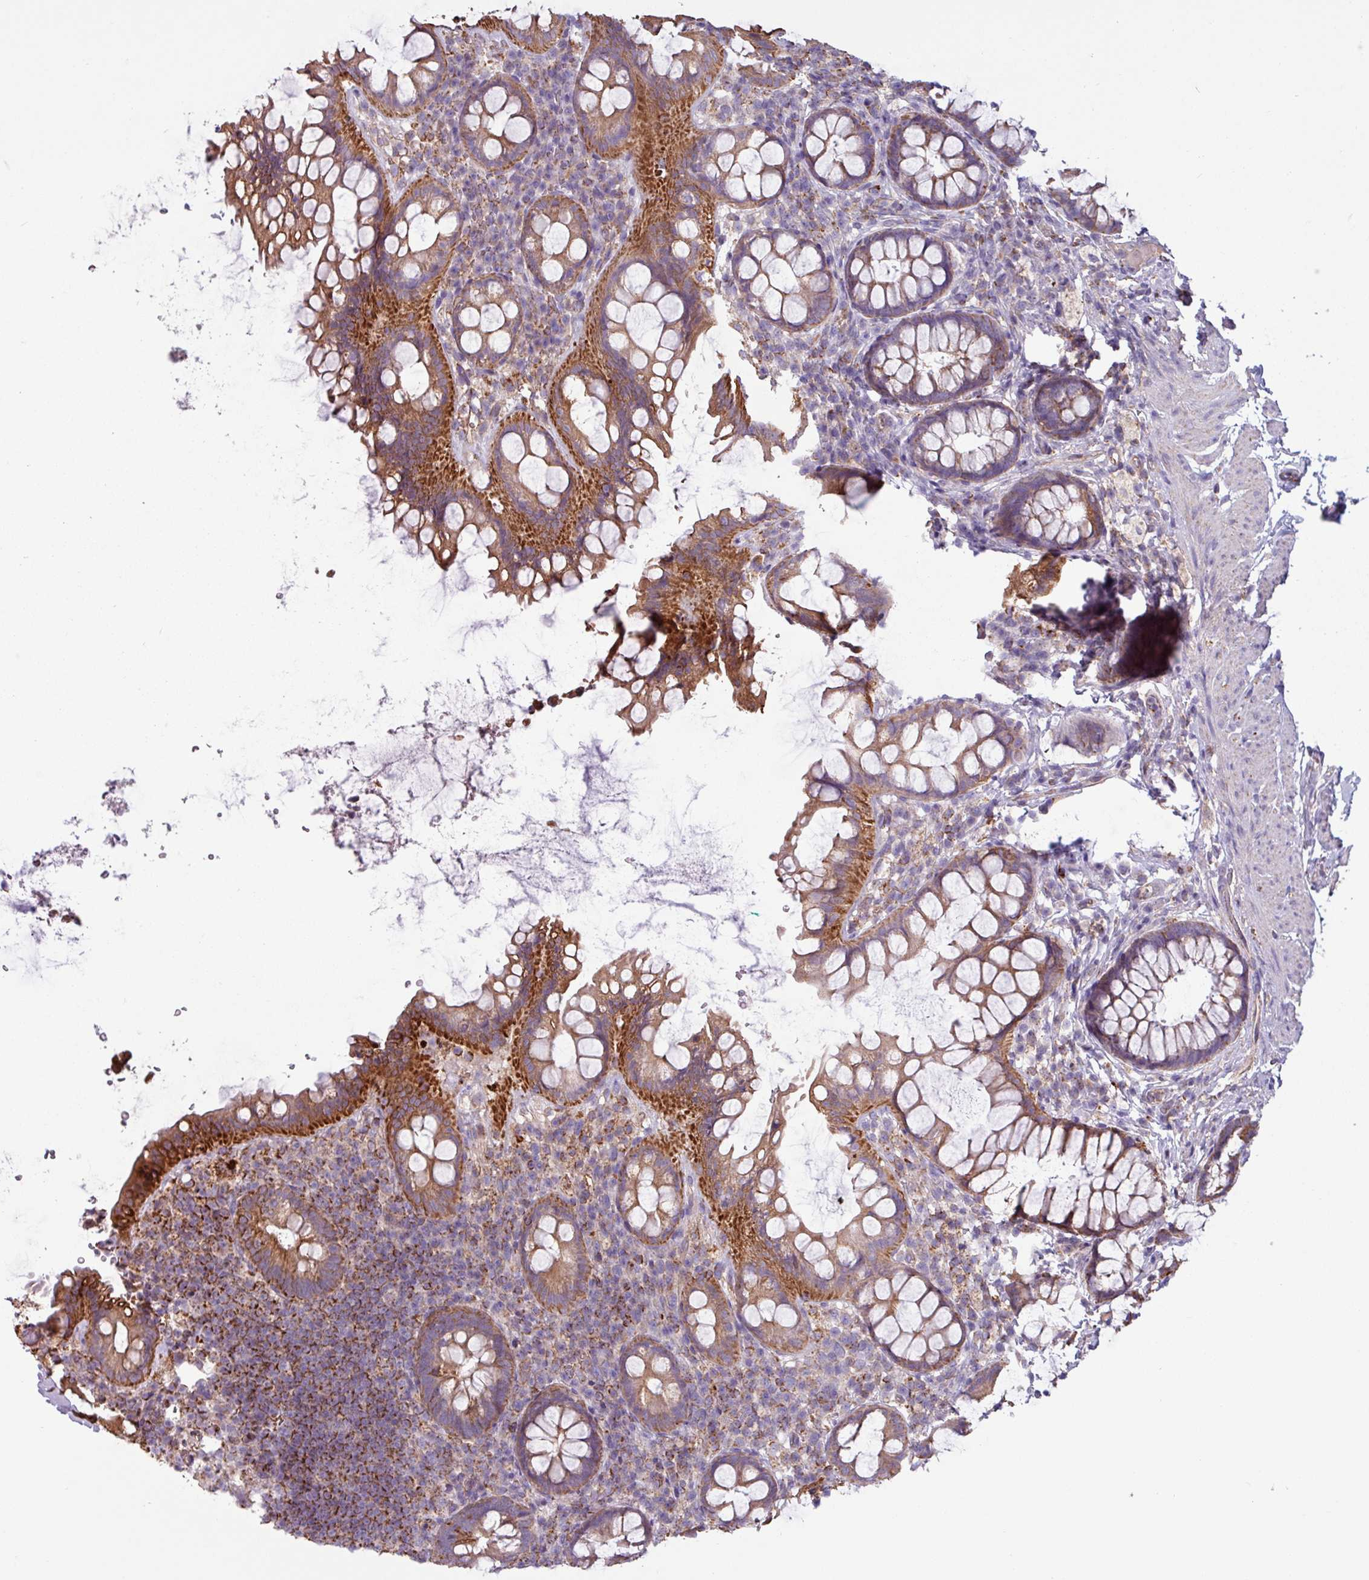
{"staining": {"intensity": "strong", "quantity": ">75%", "location": "cytoplasmic/membranous"}, "tissue": "rectum", "cell_type": "Glandular cells", "image_type": "normal", "snomed": [{"axis": "morphology", "description": "Normal tissue, NOS"}, {"axis": "topography", "description": "Rectum"}, {"axis": "topography", "description": "Peripheral nerve tissue"}], "caption": "Immunohistochemistry (IHC) (DAB) staining of unremarkable human rectum exhibits strong cytoplasmic/membranous protein expression in about >75% of glandular cells.", "gene": "CAMK1", "patient": {"sex": "female", "age": 69}}